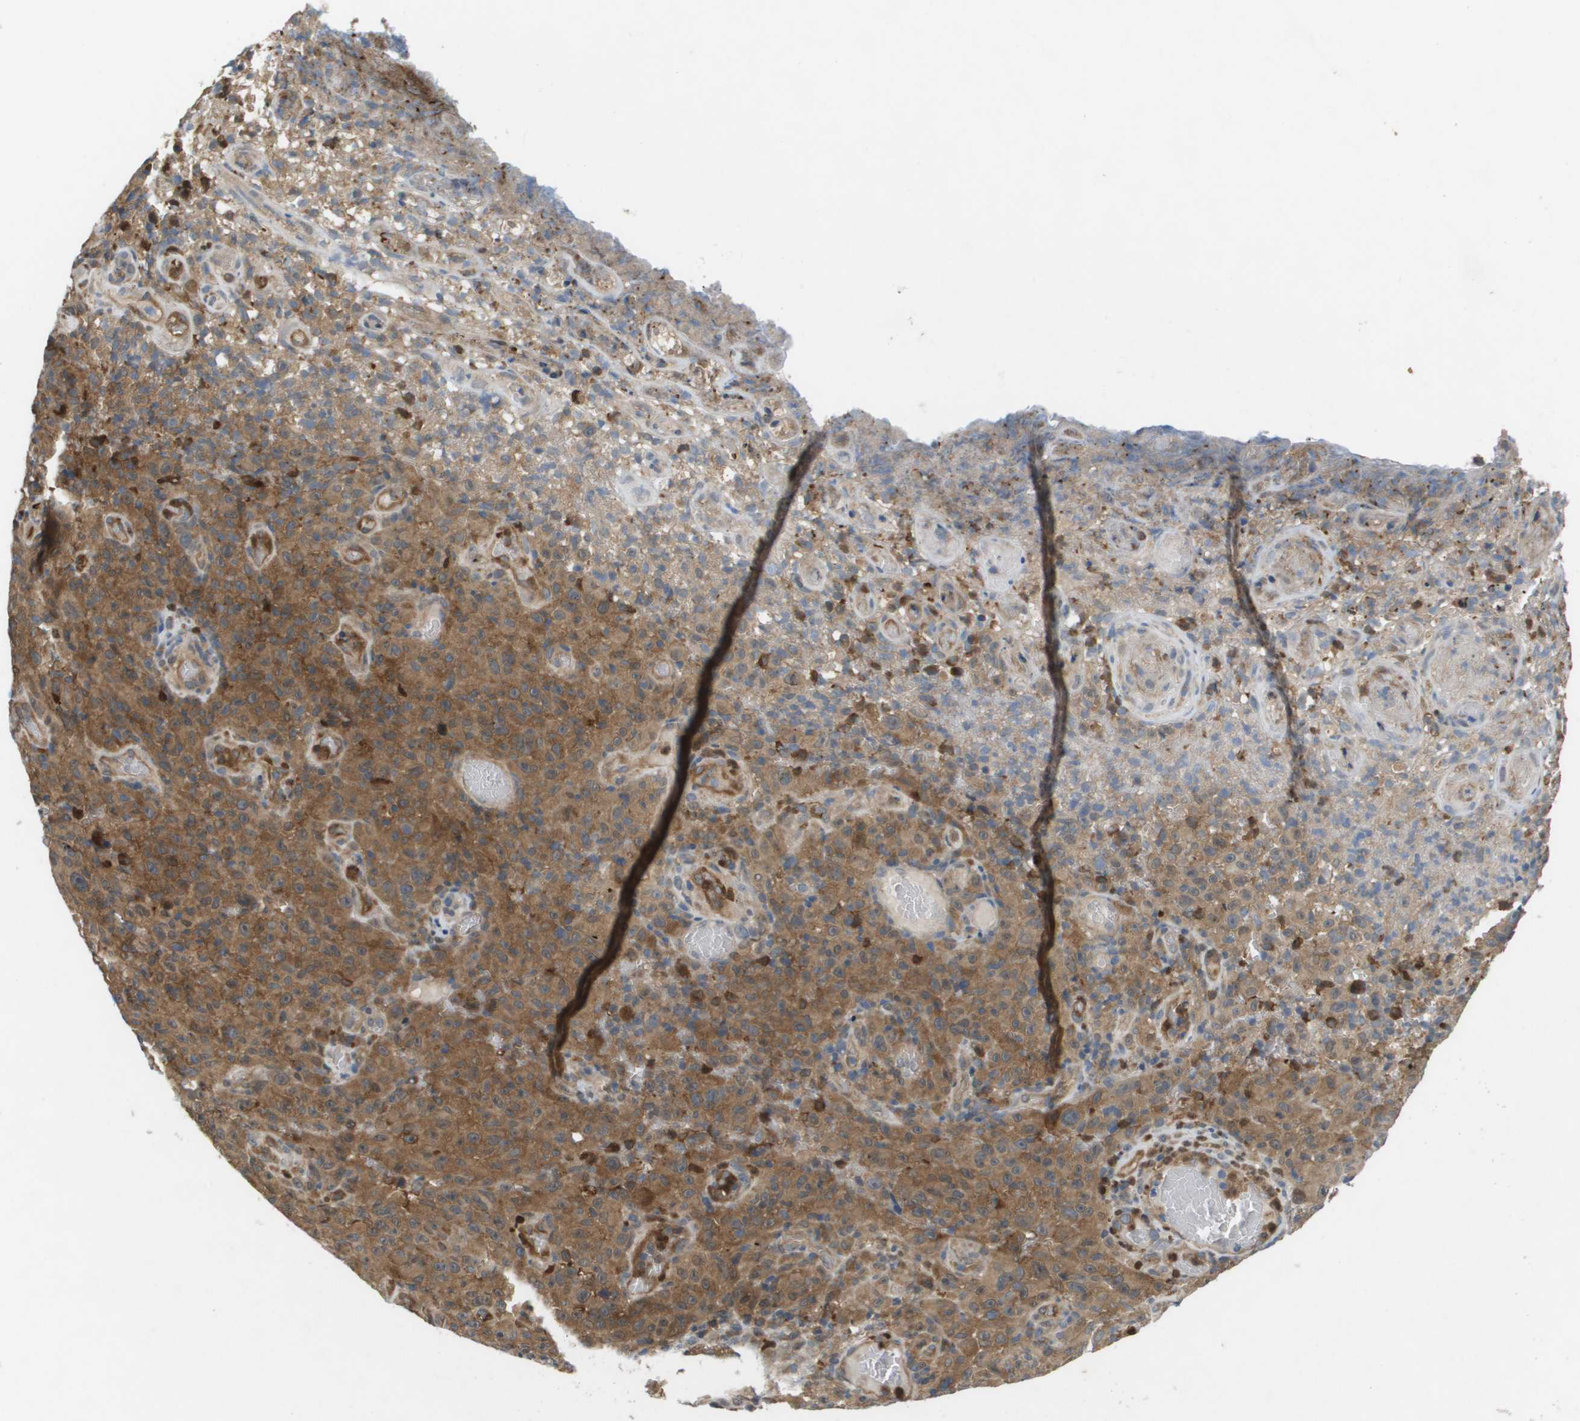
{"staining": {"intensity": "moderate", "quantity": ">75%", "location": "cytoplasmic/membranous"}, "tissue": "melanoma", "cell_type": "Tumor cells", "image_type": "cancer", "snomed": [{"axis": "morphology", "description": "Malignant melanoma, NOS"}, {"axis": "topography", "description": "Skin"}], "caption": "Melanoma stained with a brown dye displays moderate cytoplasmic/membranous positive expression in approximately >75% of tumor cells.", "gene": "PALD1", "patient": {"sex": "female", "age": 82}}